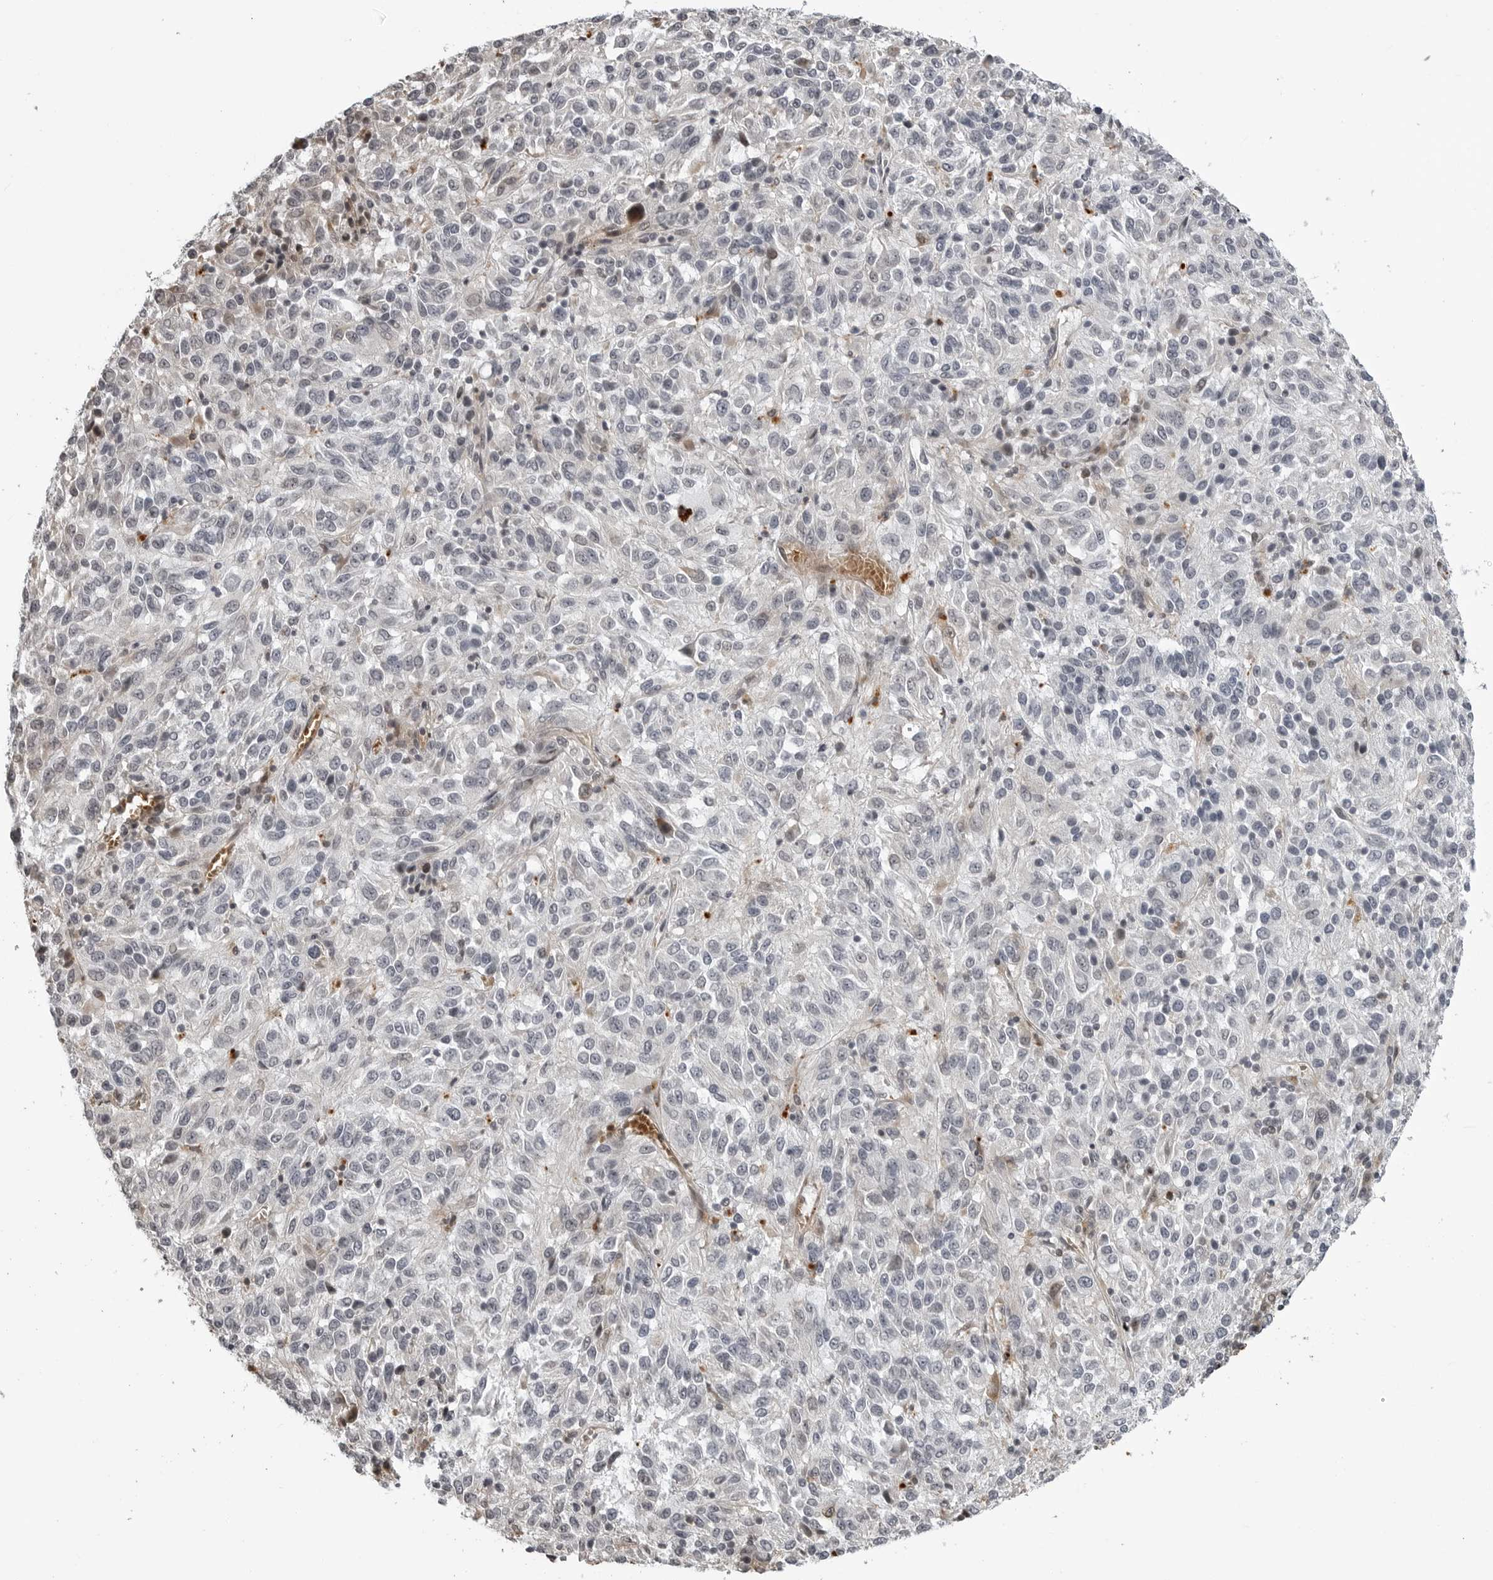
{"staining": {"intensity": "negative", "quantity": "none", "location": "none"}, "tissue": "melanoma", "cell_type": "Tumor cells", "image_type": "cancer", "snomed": [{"axis": "morphology", "description": "Malignant melanoma, Metastatic site"}, {"axis": "topography", "description": "Lung"}], "caption": "This is an IHC histopathology image of human malignant melanoma (metastatic site). There is no staining in tumor cells.", "gene": "CXCR5", "patient": {"sex": "male", "age": 64}}